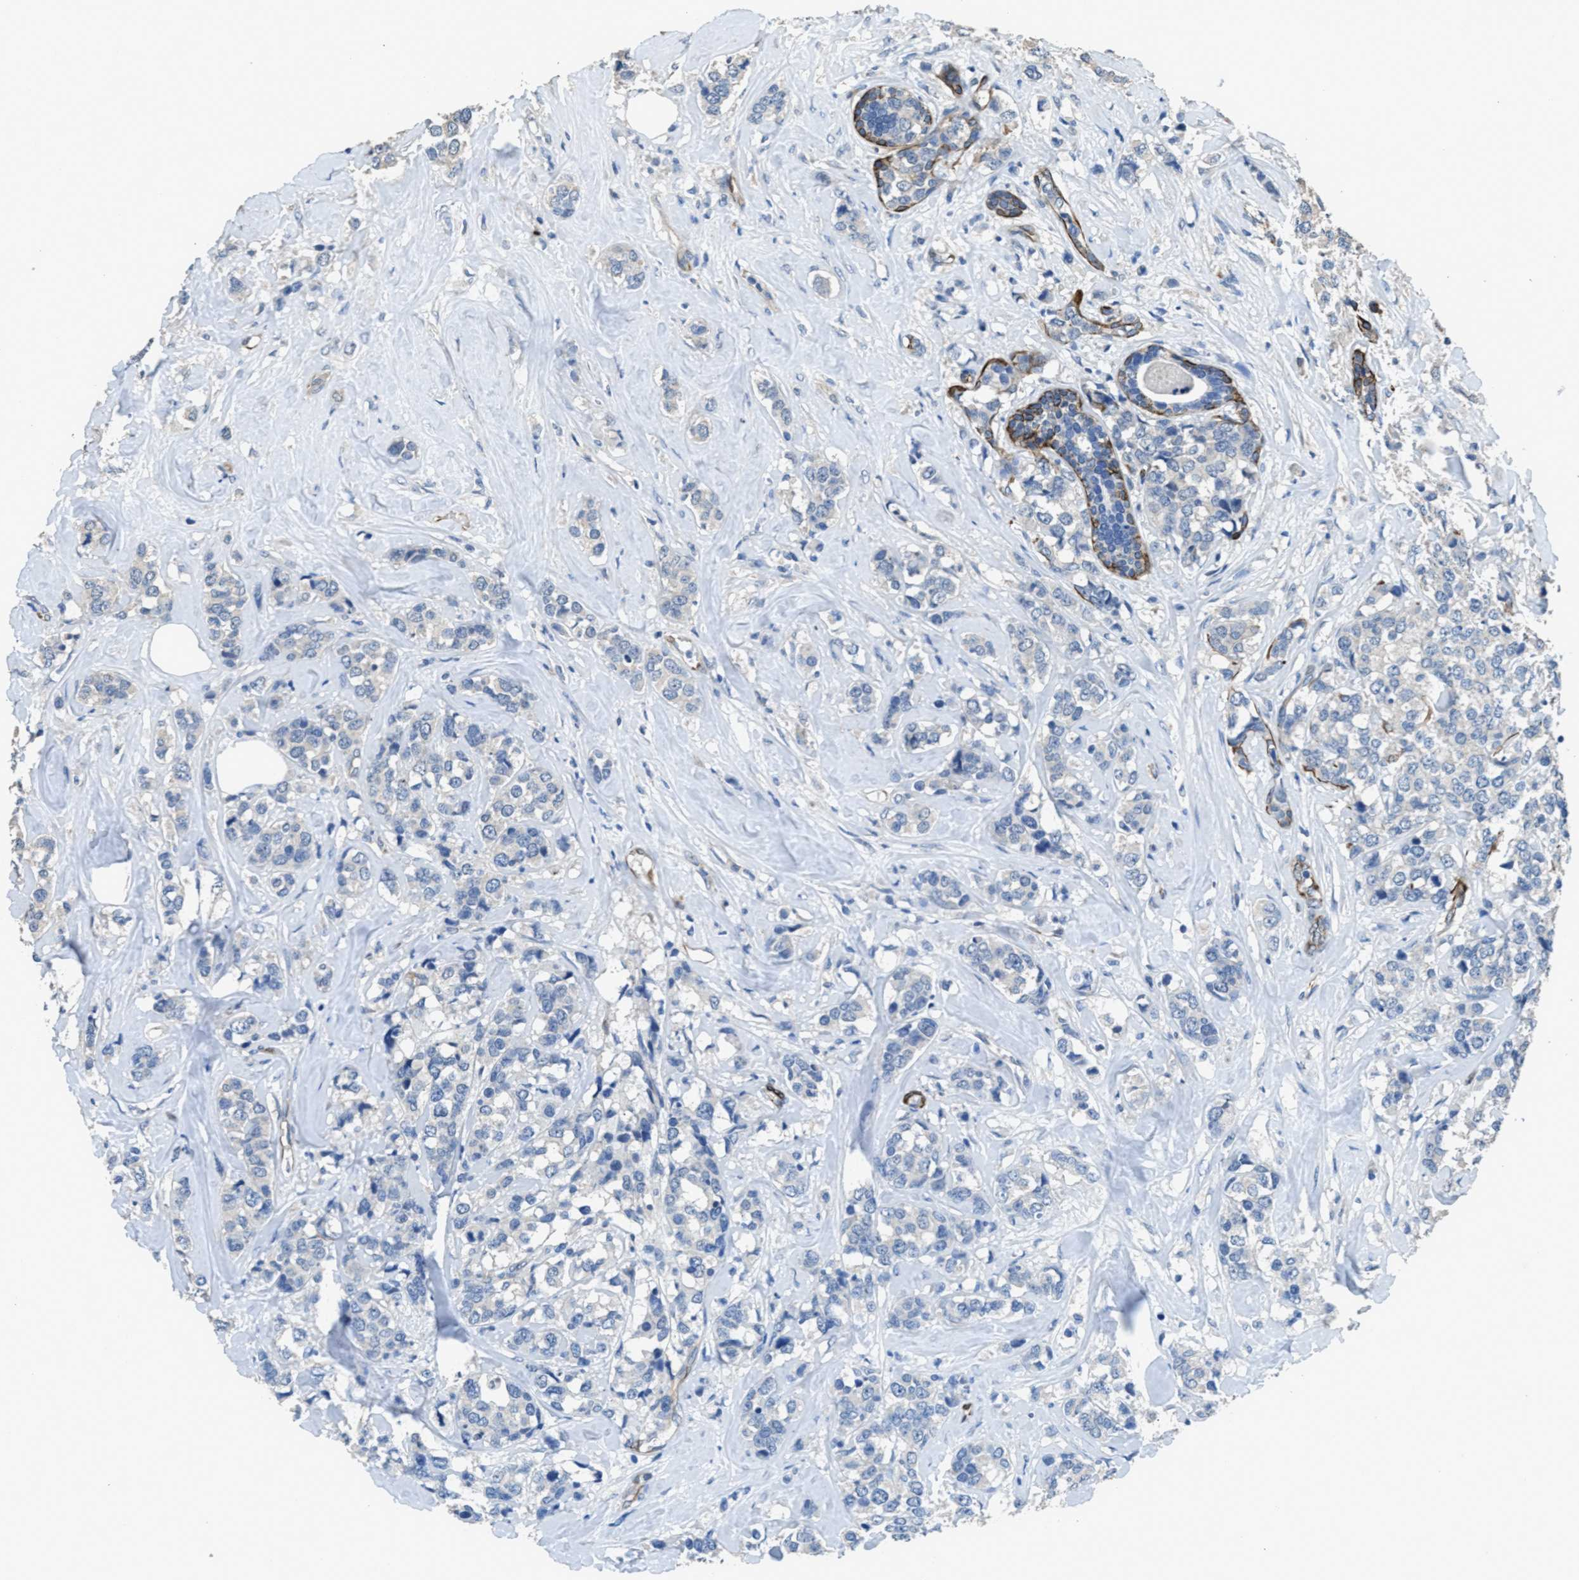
{"staining": {"intensity": "negative", "quantity": "none", "location": "none"}, "tissue": "breast cancer", "cell_type": "Tumor cells", "image_type": "cancer", "snomed": [{"axis": "morphology", "description": "Lobular carcinoma"}, {"axis": "topography", "description": "Breast"}], "caption": "Immunohistochemical staining of human lobular carcinoma (breast) shows no significant positivity in tumor cells. (Brightfield microscopy of DAB (3,3'-diaminobenzidine) immunohistochemistry (IHC) at high magnification).", "gene": "SYNM", "patient": {"sex": "female", "age": 59}}